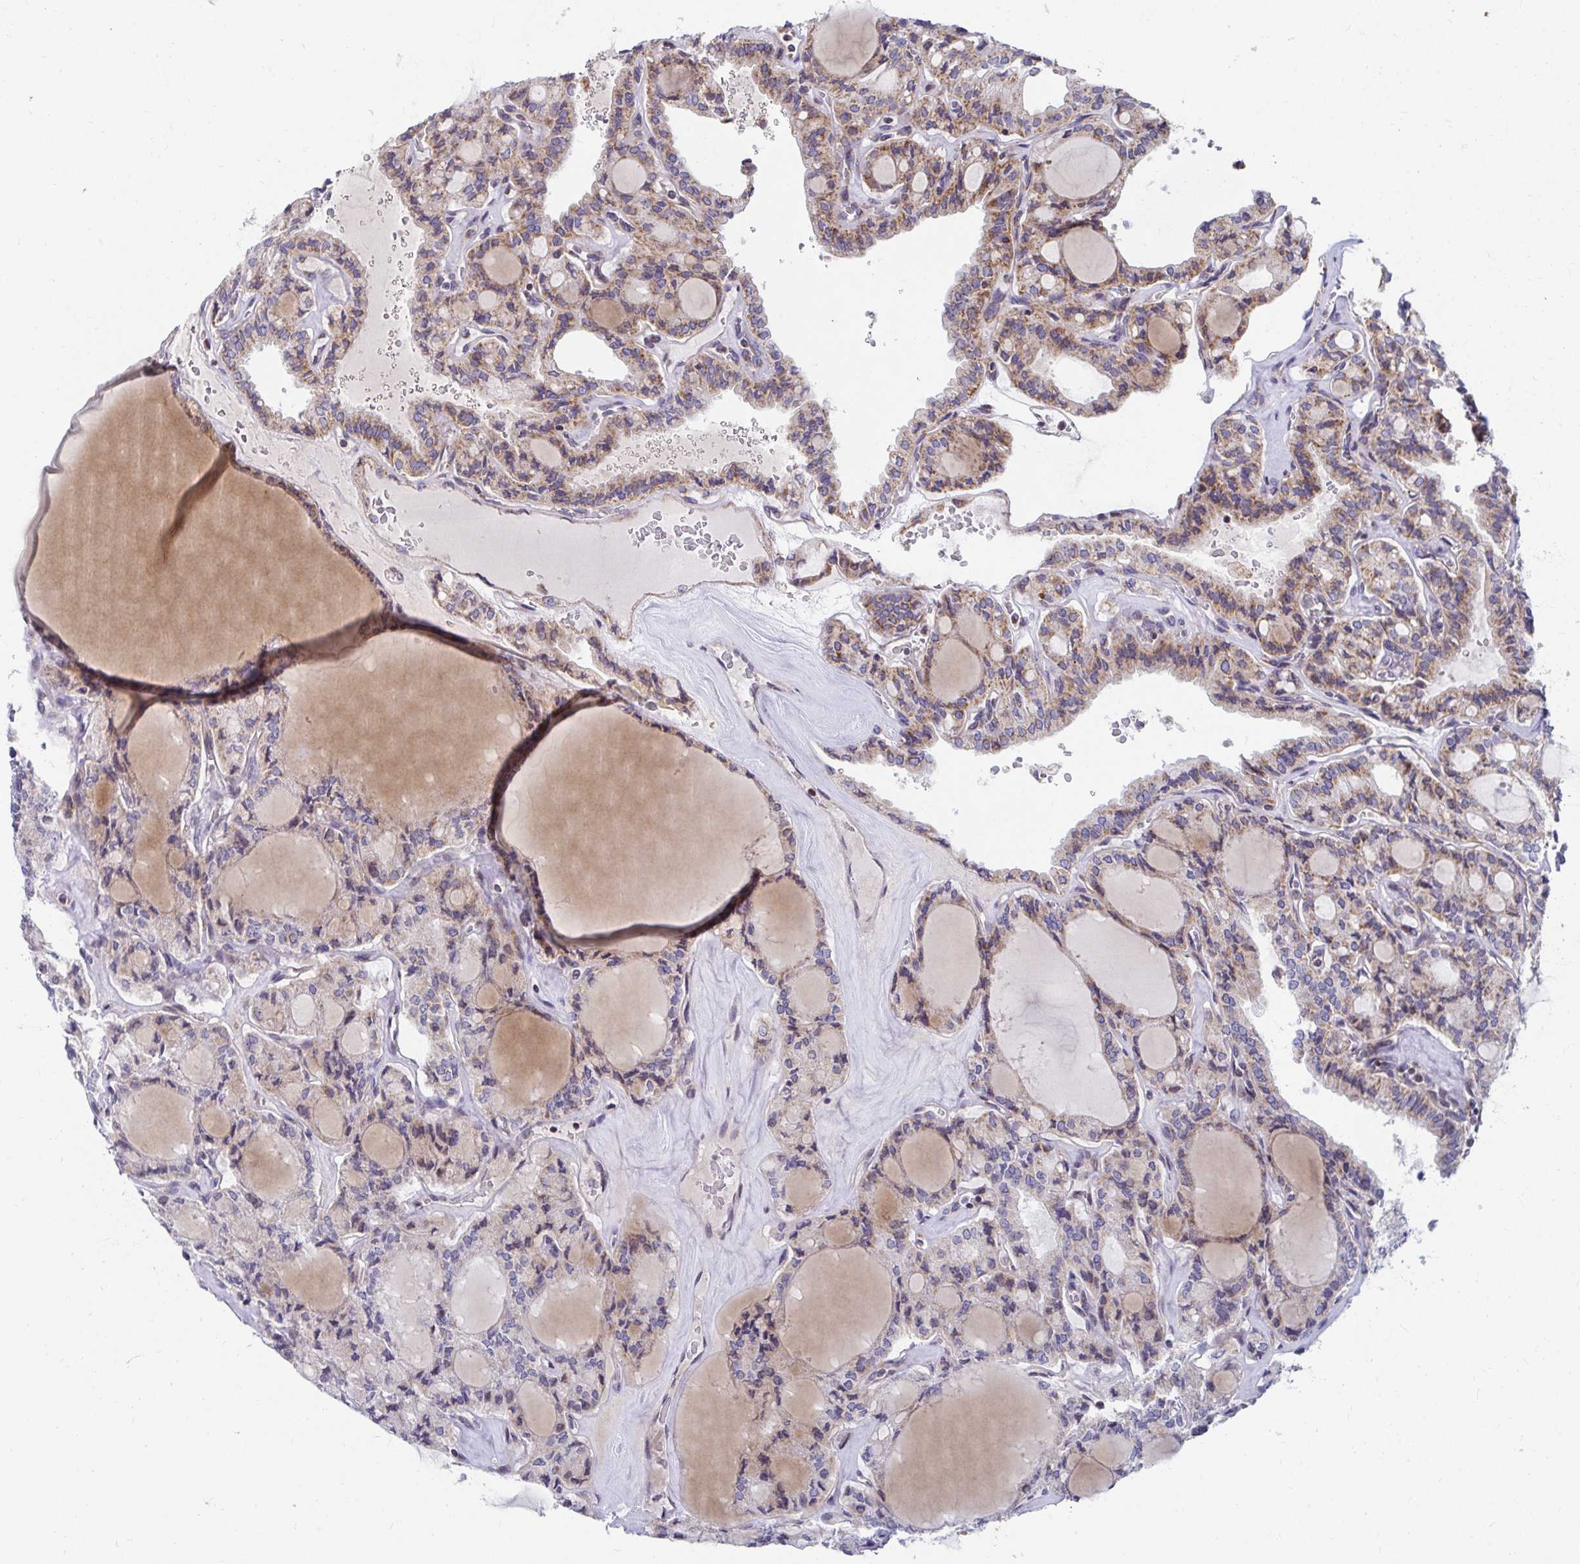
{"staining": {"intensity": "weak", "quantity": "25%-75%", "location": "cytoplasmic/membranous"}, "tissue": "thyroid cancer", "cell_type": "Tumor cells", "image_type": "cancer", "snomed": [{"axis": "morphology", "description": "Papillary adenocarcinoma, NOS"}, {"axis": "topography", "description": "Thyroid gland"}], "caption": "Immunohistochemical staining of thyroid cancer exhibits low levels of weak cytoplasmic/membranous positivity in about 25%-75% of tumor cells.", "gene": "EXOC5", "patient": {"sex": "male", "age": 87}}